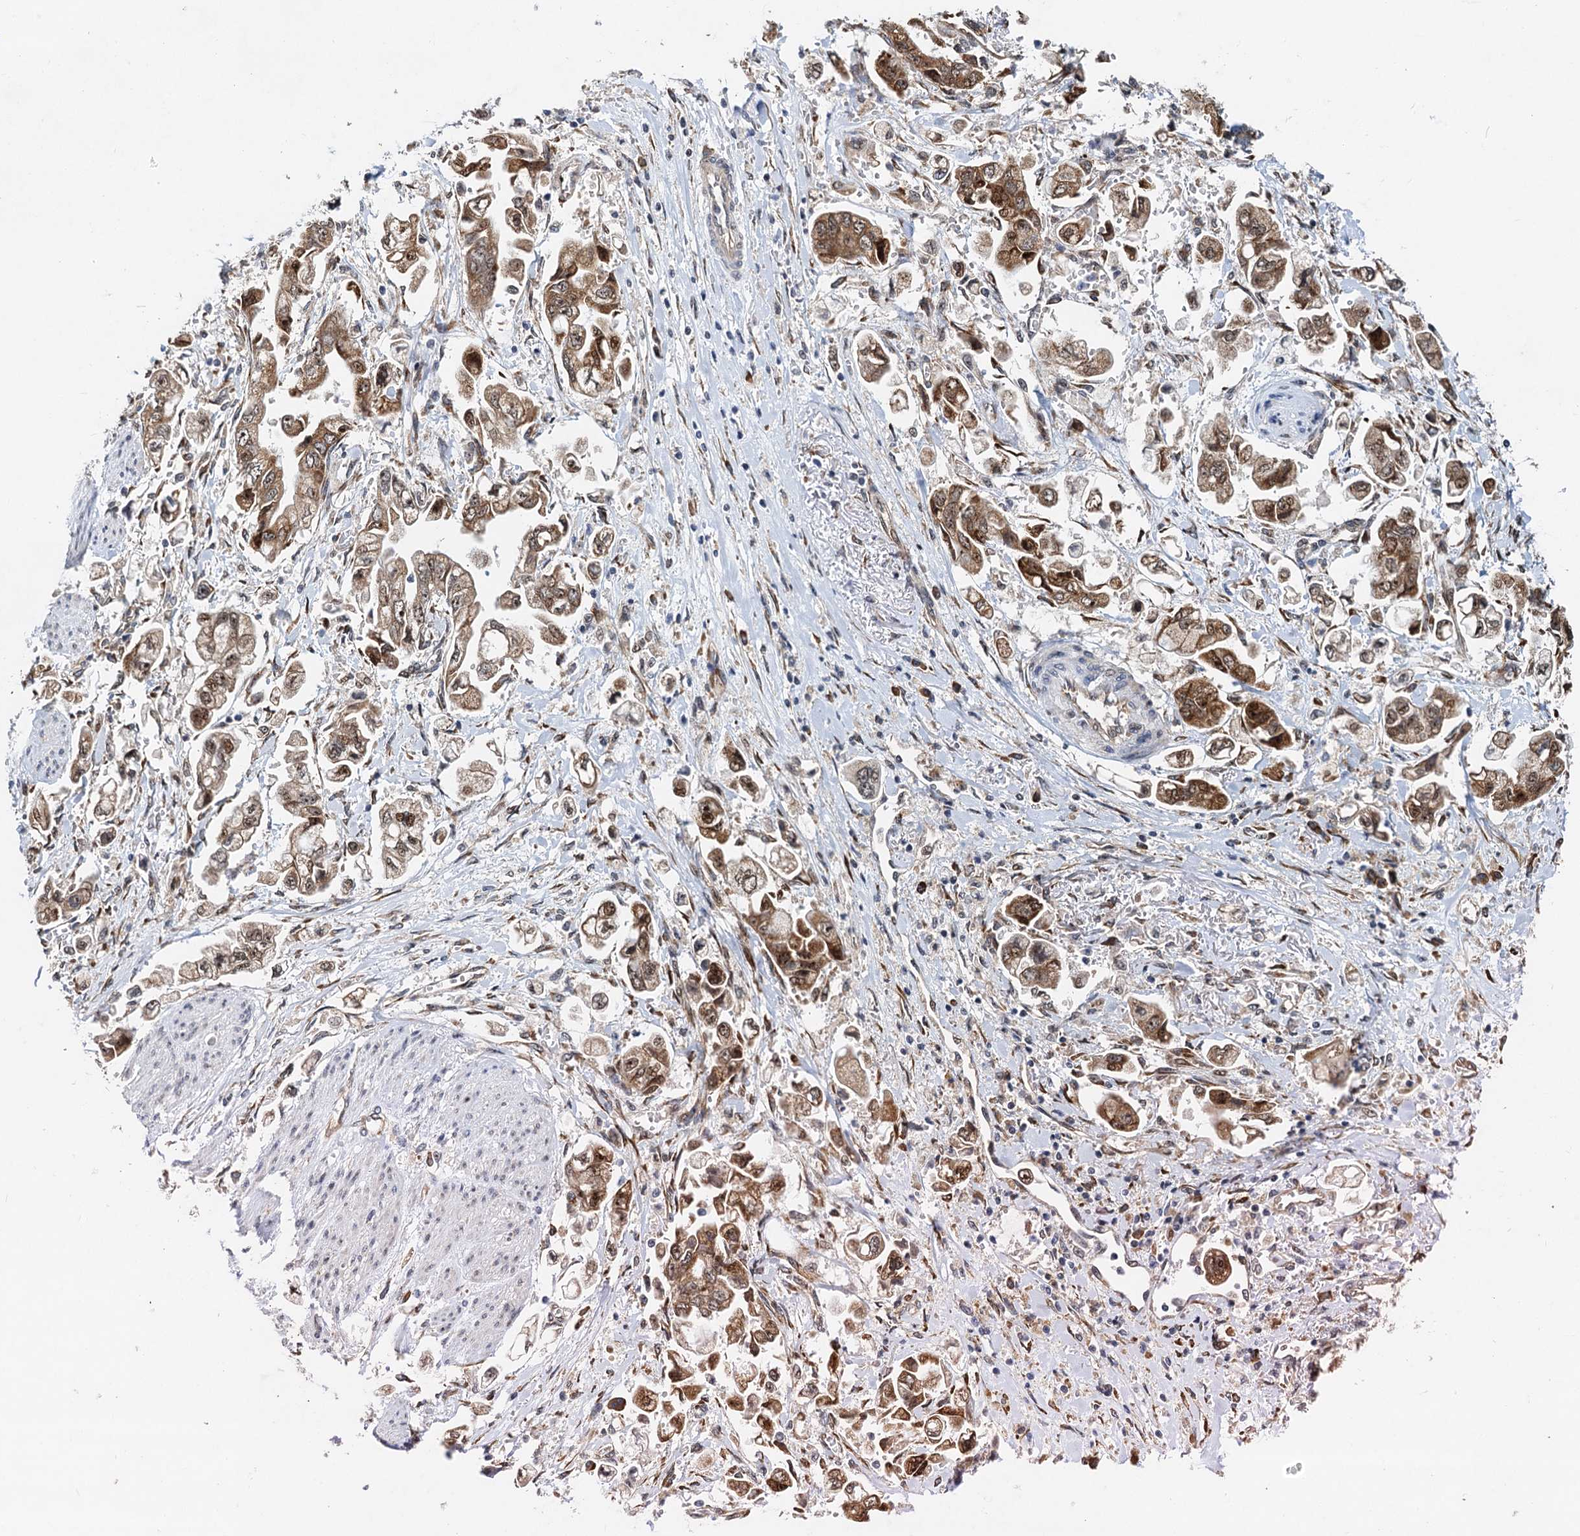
{"staining": {"intensity": "moderate", "quantity": ">75%", "location": "cytoplasmic/membranous,nuclear"}, "tissue": "stomach cancer", "cell_type": "Tumor cells", "image_type": "cancer", "snomed": [{"axis": "morphology", "description": "Adenocarcinoma, NOS"}, {"axis": "topography", "description": "Stomach"}], "caption": "Stomach cancer stained with a protein marker shows moderate staining in tumor cells.", "gene": "DNAJC21", "patient": {"sex": "male", "age": 62}}